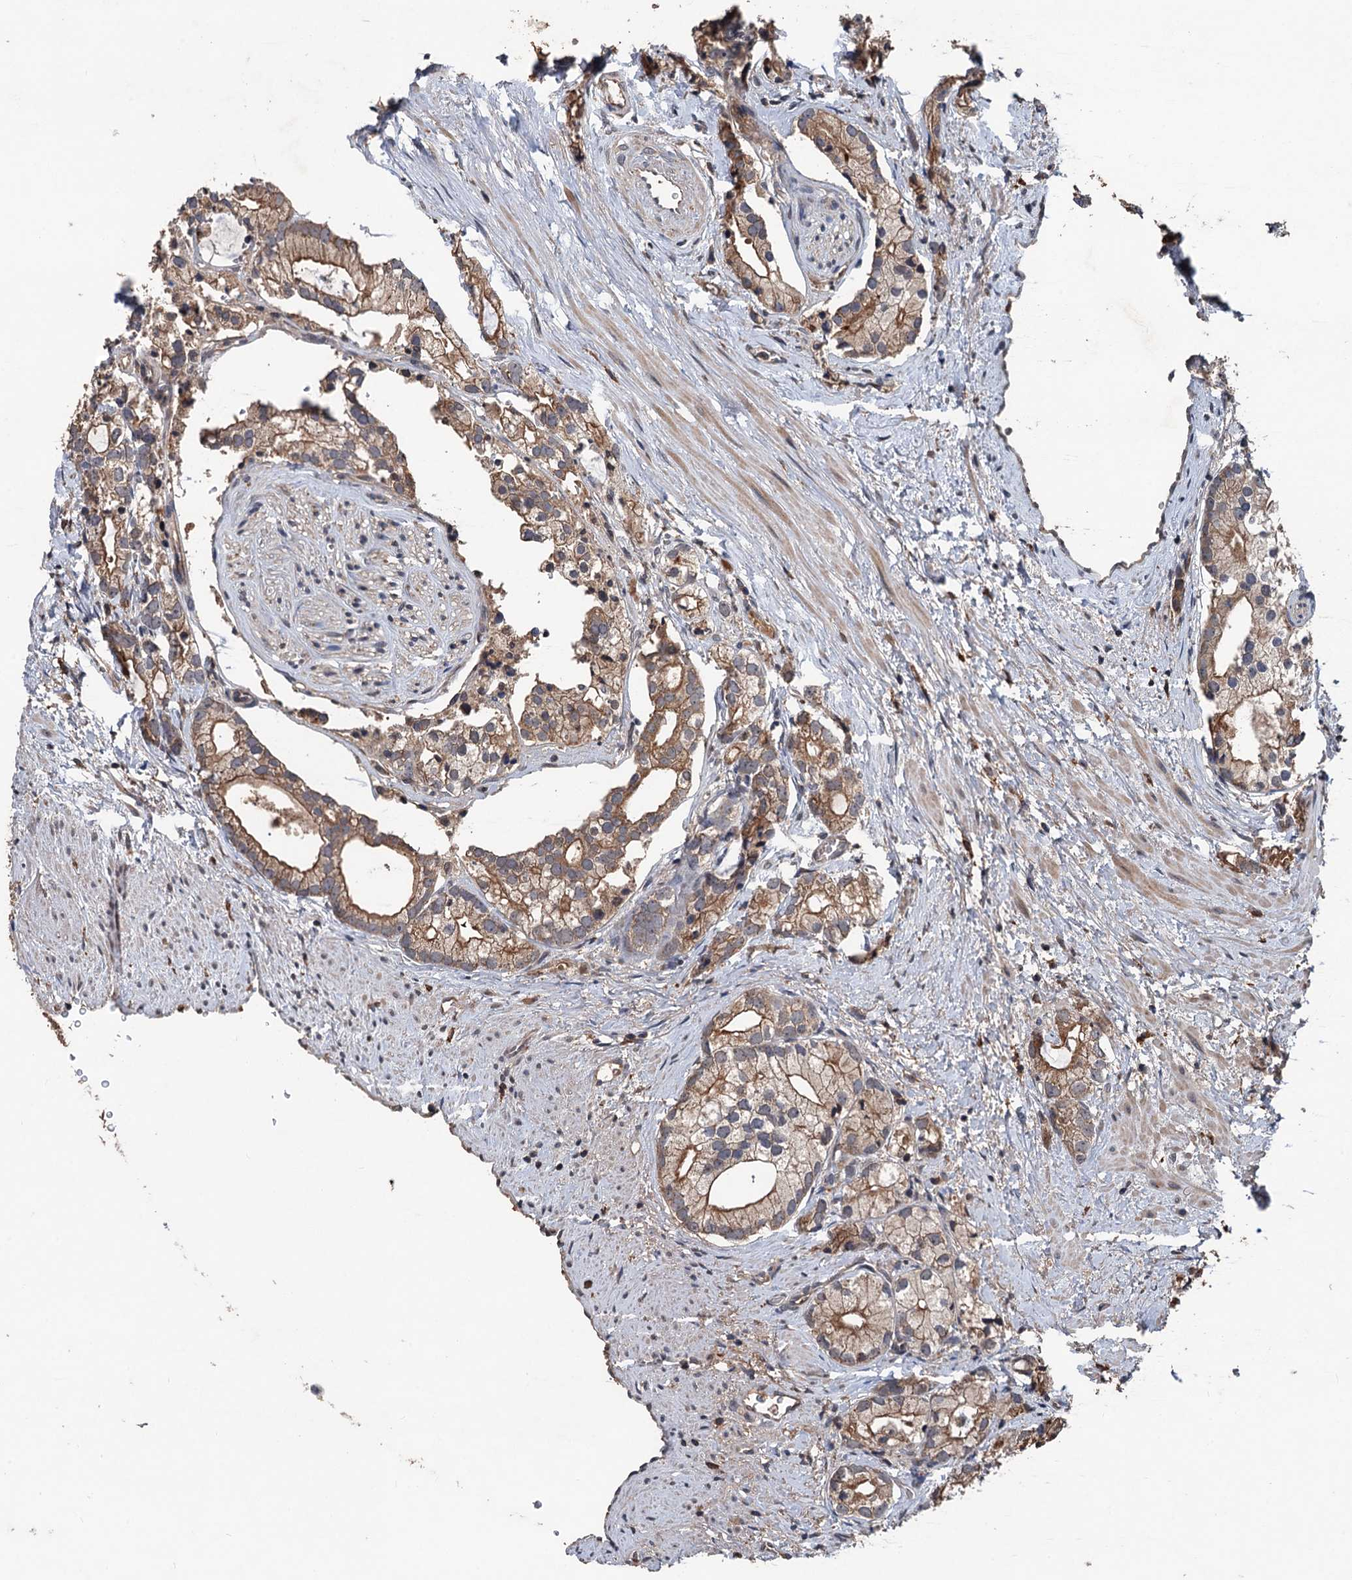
{"staining": {"intensity": "moderate", "quantity": ">75%", "location": "cytoplasmic/membranous"}, "tissue": "prostate cancer", "cell_type": "Tumor cells", "image_type": "cancer", "snomed": [{"axis": "morphology", "description": "Adenocarcinoma, High grade"}, {"axis": "topography", "description": "Prostate"}], "caption": "Immunohistochemical staining of human prostate cancer demonstrates medium levels of moderate cytoplasmic/membranous protein positivity in approximately >75% of tumor cells.", "gene": "ZNF438", "patient": {"sex": "male", "age": 75}}